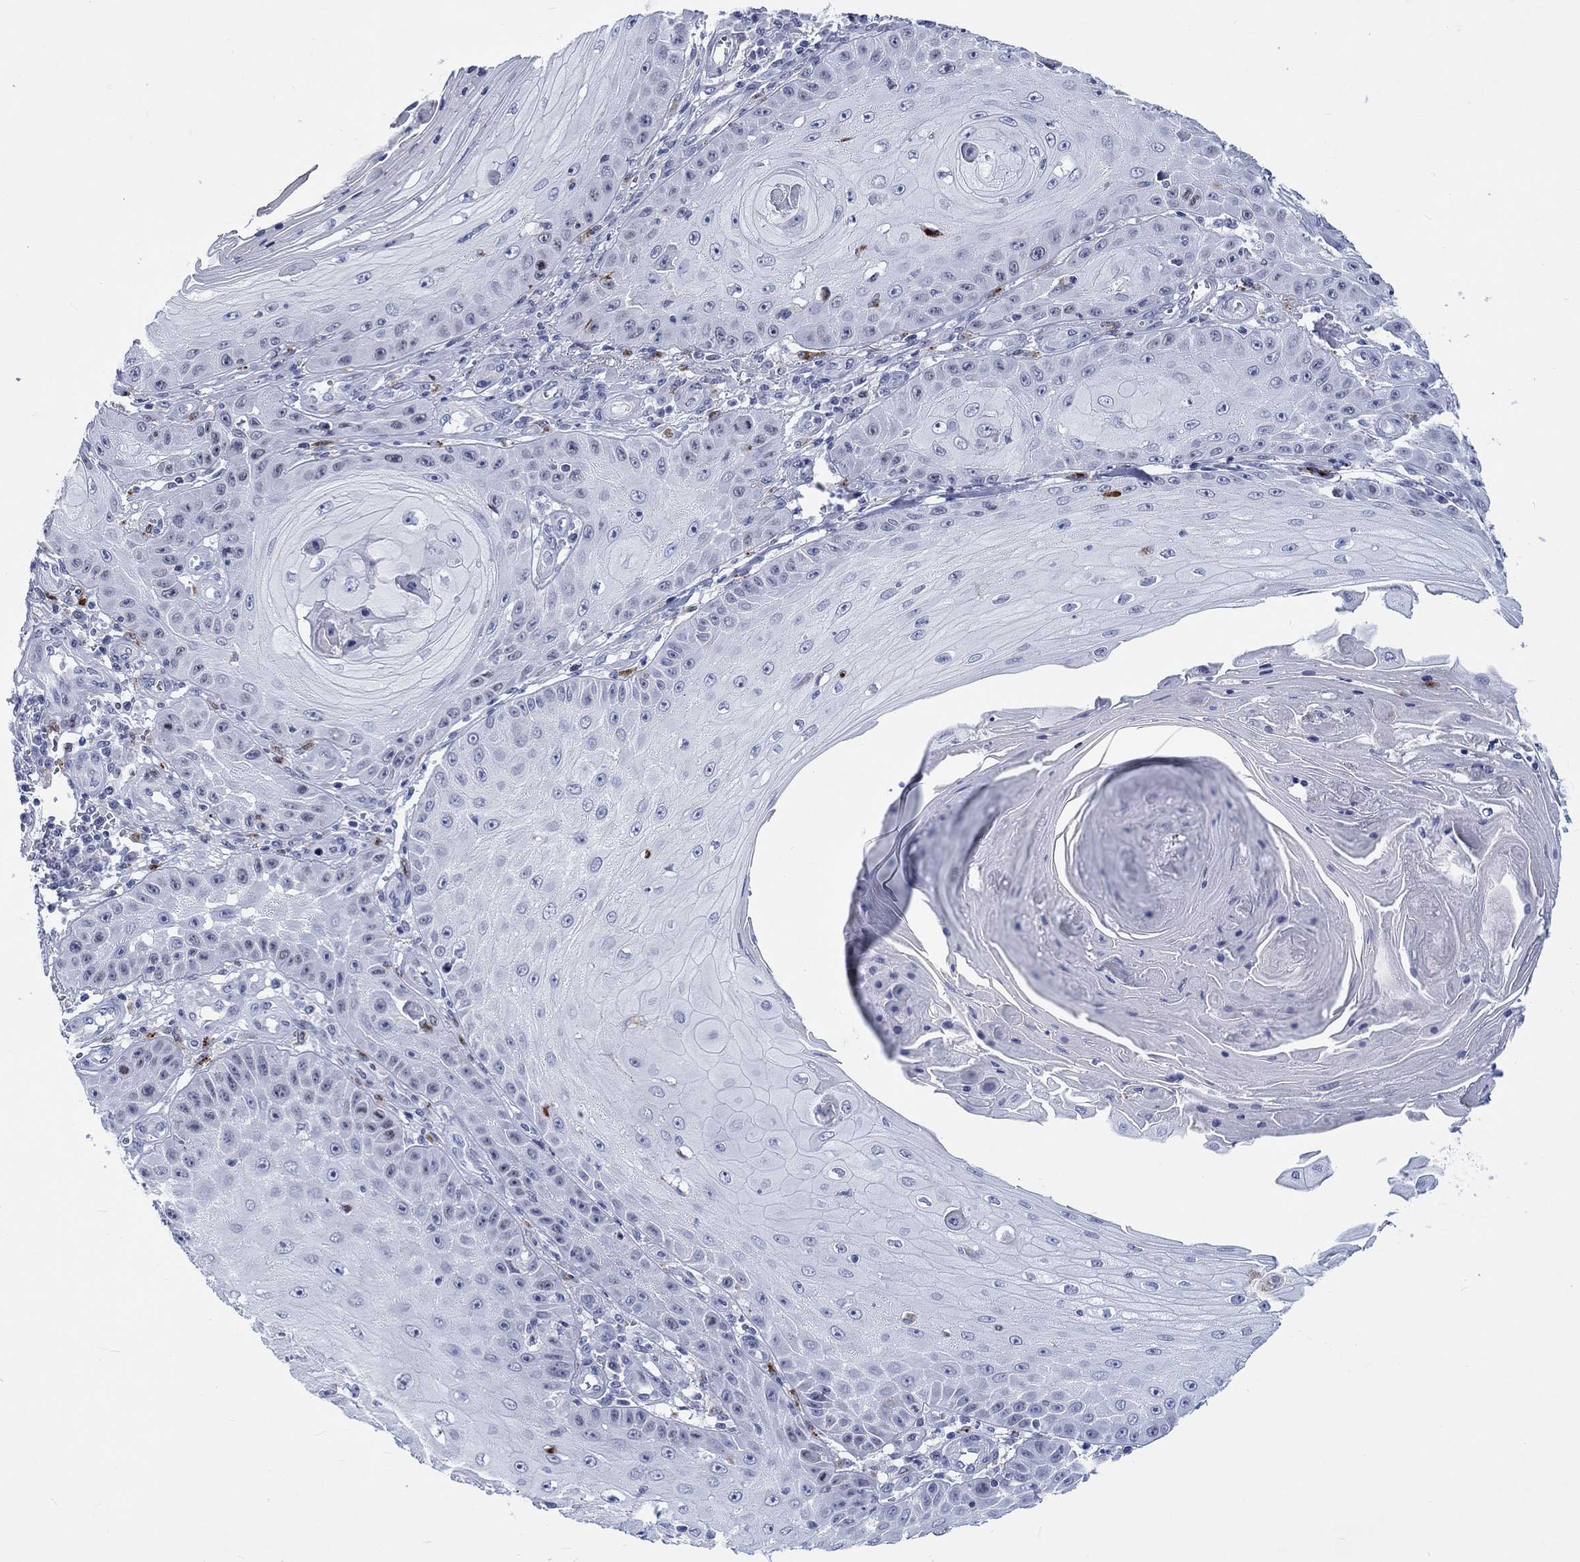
{"staining": {"intensity": "negative", "quantity": "none", "location": "none"}, "tissue": "skin cancer", "cell_type": "Tumor cells", "image_type": "cancer", "snomed": [{"axis": "morphology", "description": "Squamous cell carcinoma, NOS"}, {"axis": "topography", "description": "Skin"}], "caption": "This is a micrograph of immunohistochemistry (IHC) staining of squamous cell carcinoma (skin), which shows no expression in tumor cells. (DAB IHC with hematoxylin counter stain).", "gene": "CDCA2", "patient": {"sex": "male", "age": 70}}